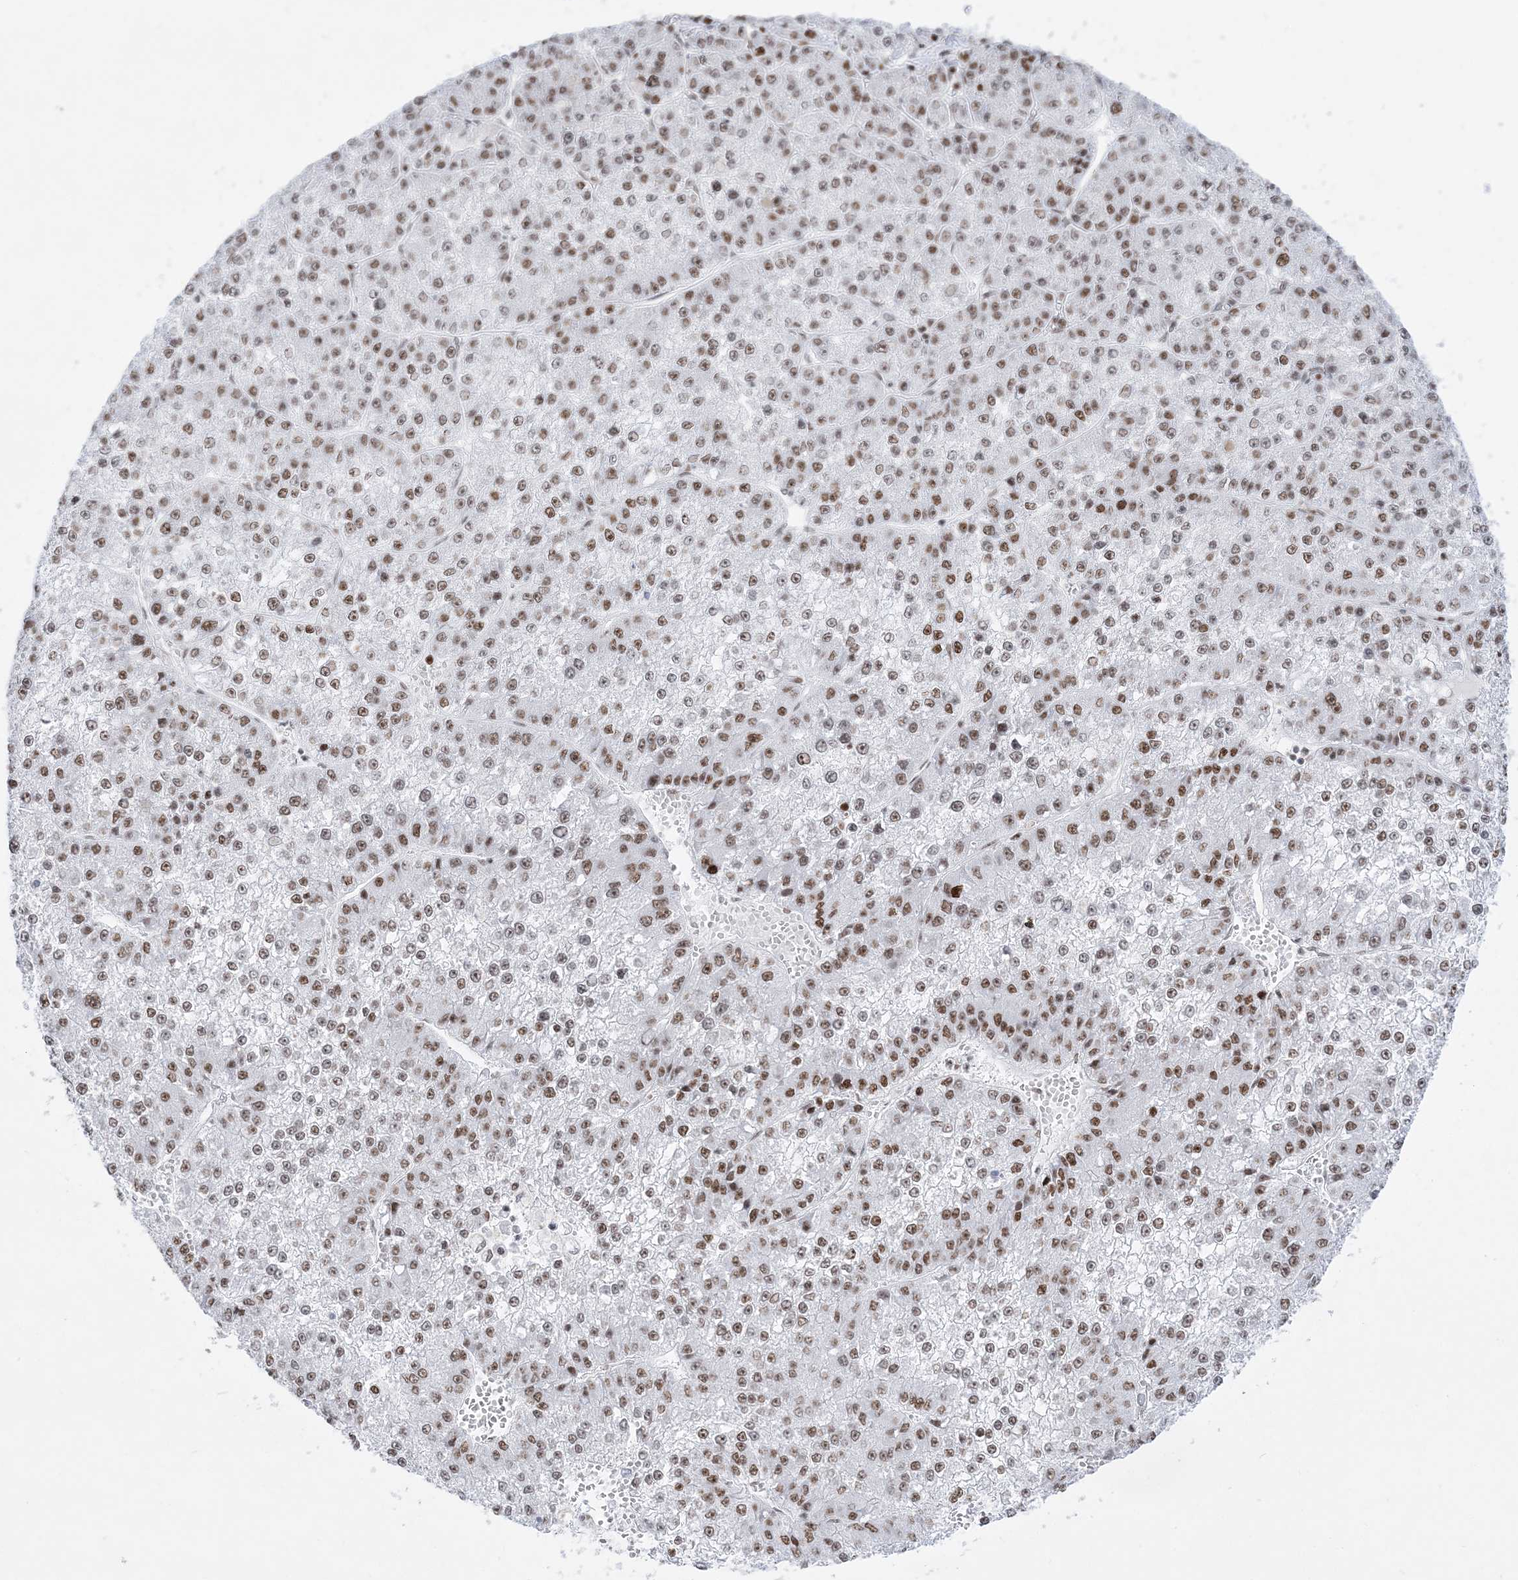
{"staining": {"intensity": "moderate", "quantity": ">75%", "location": "nuclear"}, "tissue": "liver cancer", "cell_type": "Tumor cells", "image_type": "cancer", "snomed": [{"axis": "morphology", "description": "Carcinoma, Hepatocellular, NOS"}, {"axis": "topography", "description": "Liver"}], "caption": "A medium amount of moderate nuclear positivity is identified in approximately >75% of tumor cells in hepatocellular carcinoma (liver) tissue.", "gene": "DDX21", "patient": {"sex": "female", "age": 73}}